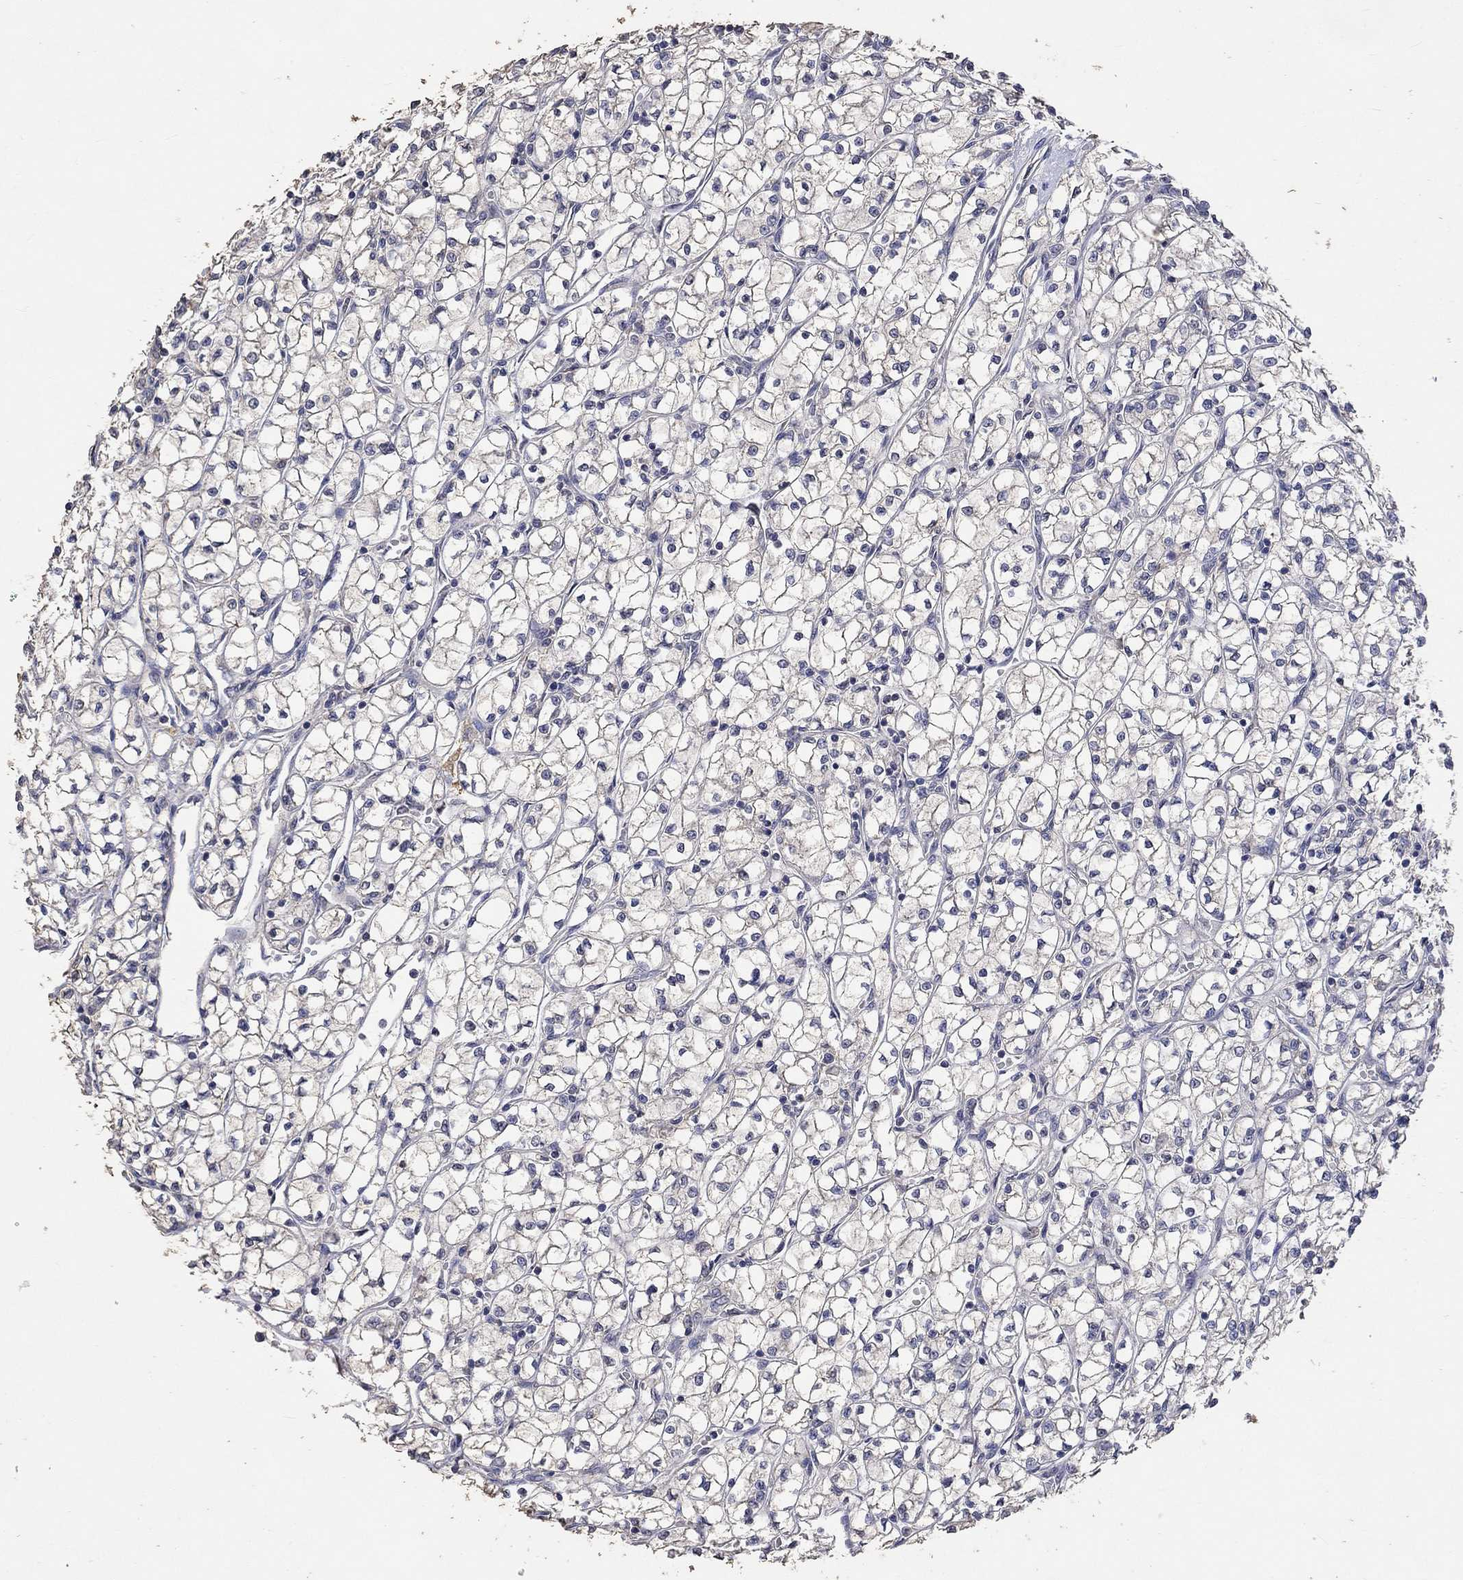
{"staining": {"intensity": "negative", "quantity": "none", "location": "none"}, "tissue": "renal cancer", "cell_type": "Tumor cells", "image_type": "cancer", "snomed": [{"axis": "morphology", "description": "Adenocarcinoma, NOS"}, {"axis": "topography", "description": "Kidney"}], "caption": "Immunohistochemistry of human renal adenocarcinoma reveals no positivity in tumor cells.", "gene": "PTPN20", "patient": {"sex": "female", "age": 64}}